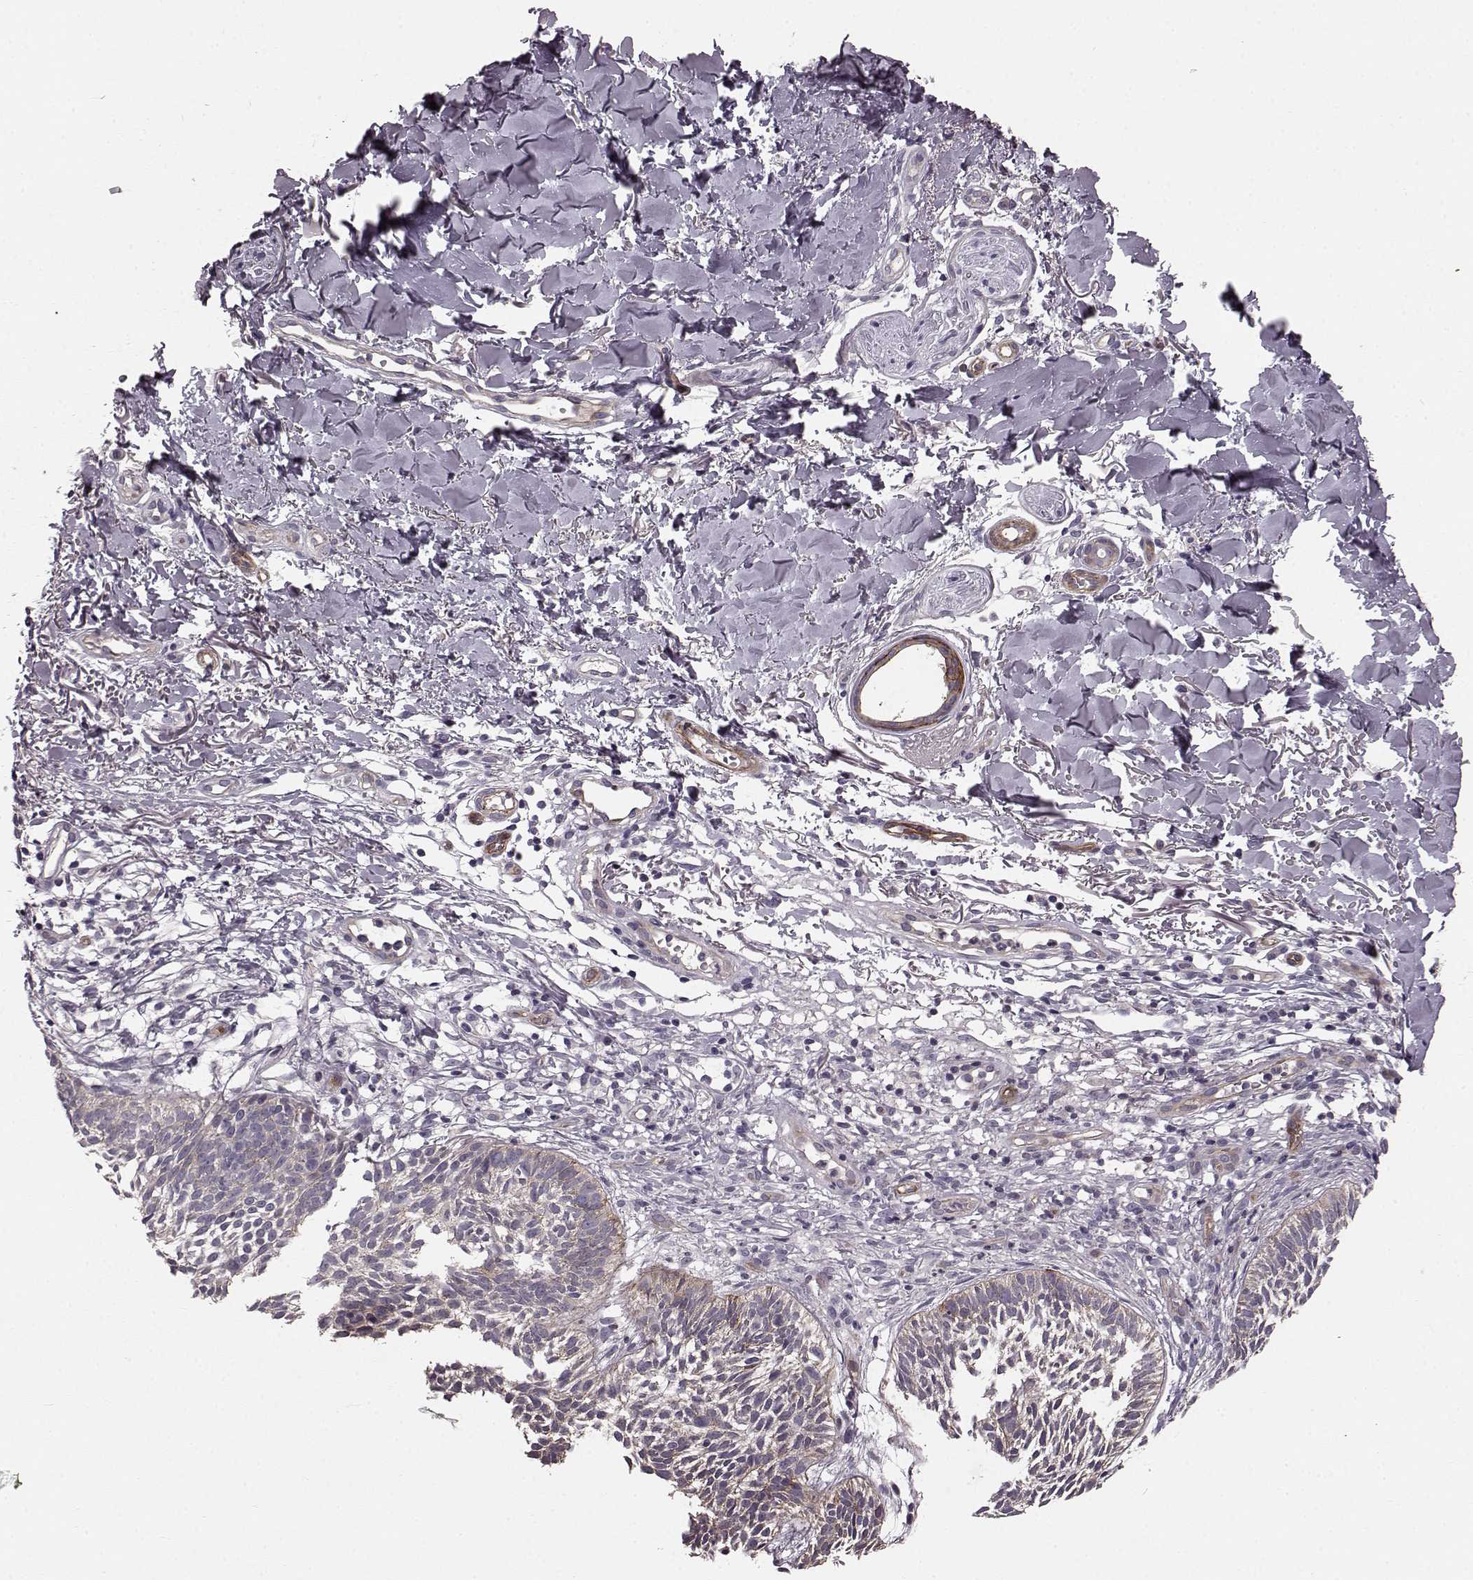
{"staining": {"intensity": "weak", "quantity": "<25%", "location": "cytoplasmic/membranous"}, "tissue": "skin cancer", "cell_type": "Tumor cells", "image_type": "cancer", "snomed": [{"axis": "morphology", "description": "Basal cell carcinoma"}, {"axis": "topography", "description": "Skin"}], "caption": "Immunohistochemistry (IHC) photomicrograph of skin cancer (basal cell carcinoma) stained for a protein (brown), which displays no staining in tumor cells.", "gene": "SLC22A18", "patient": {"sex": "male", "age": 78}}